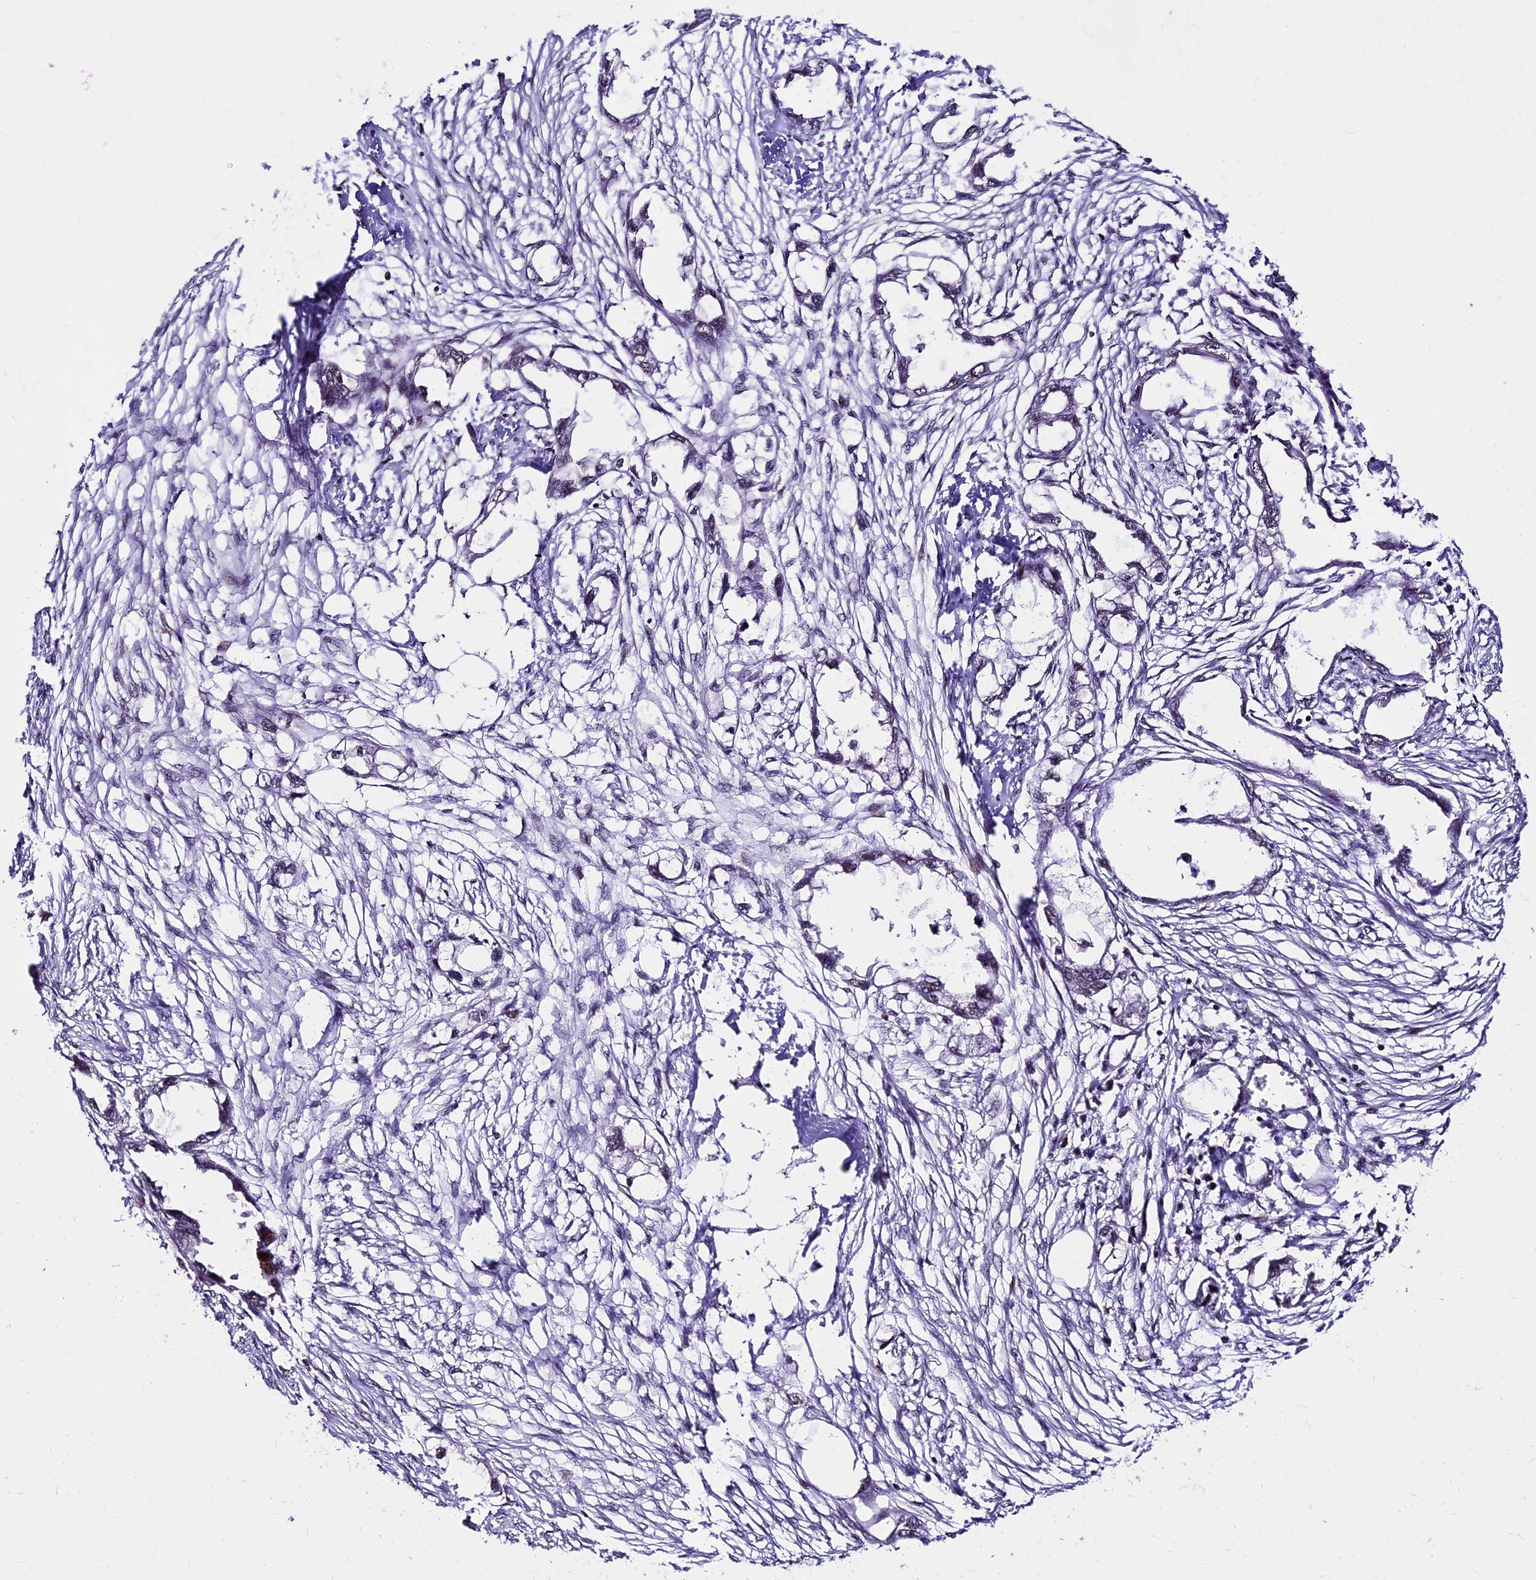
{"staining": {"intensity": "weak", "quantity": "<25%", "location": "nuclear"}, "tissue": "endometrial cancer", "cell_type": "Tumor cells", "image_type": "cancer", "snomed": [{"axis": "morphology", "description": "Adenocarcinoma, NOS"}, {"axis": "morphology", "description": "Adenocarcinoma, metastatic, NOS"}, {"axis": "topography", "description": "Adipose tissue"}, {"axis": "topography", "description": "Endometrium"}], "caption": "IHC photomicrograph of human endometrial cancer (adenocarcinoma) stained for a protein (brown), which shows no staining in tumor cells.", "gene": "TCP11L2", "patient": {"sex": "female", "age": 67}}